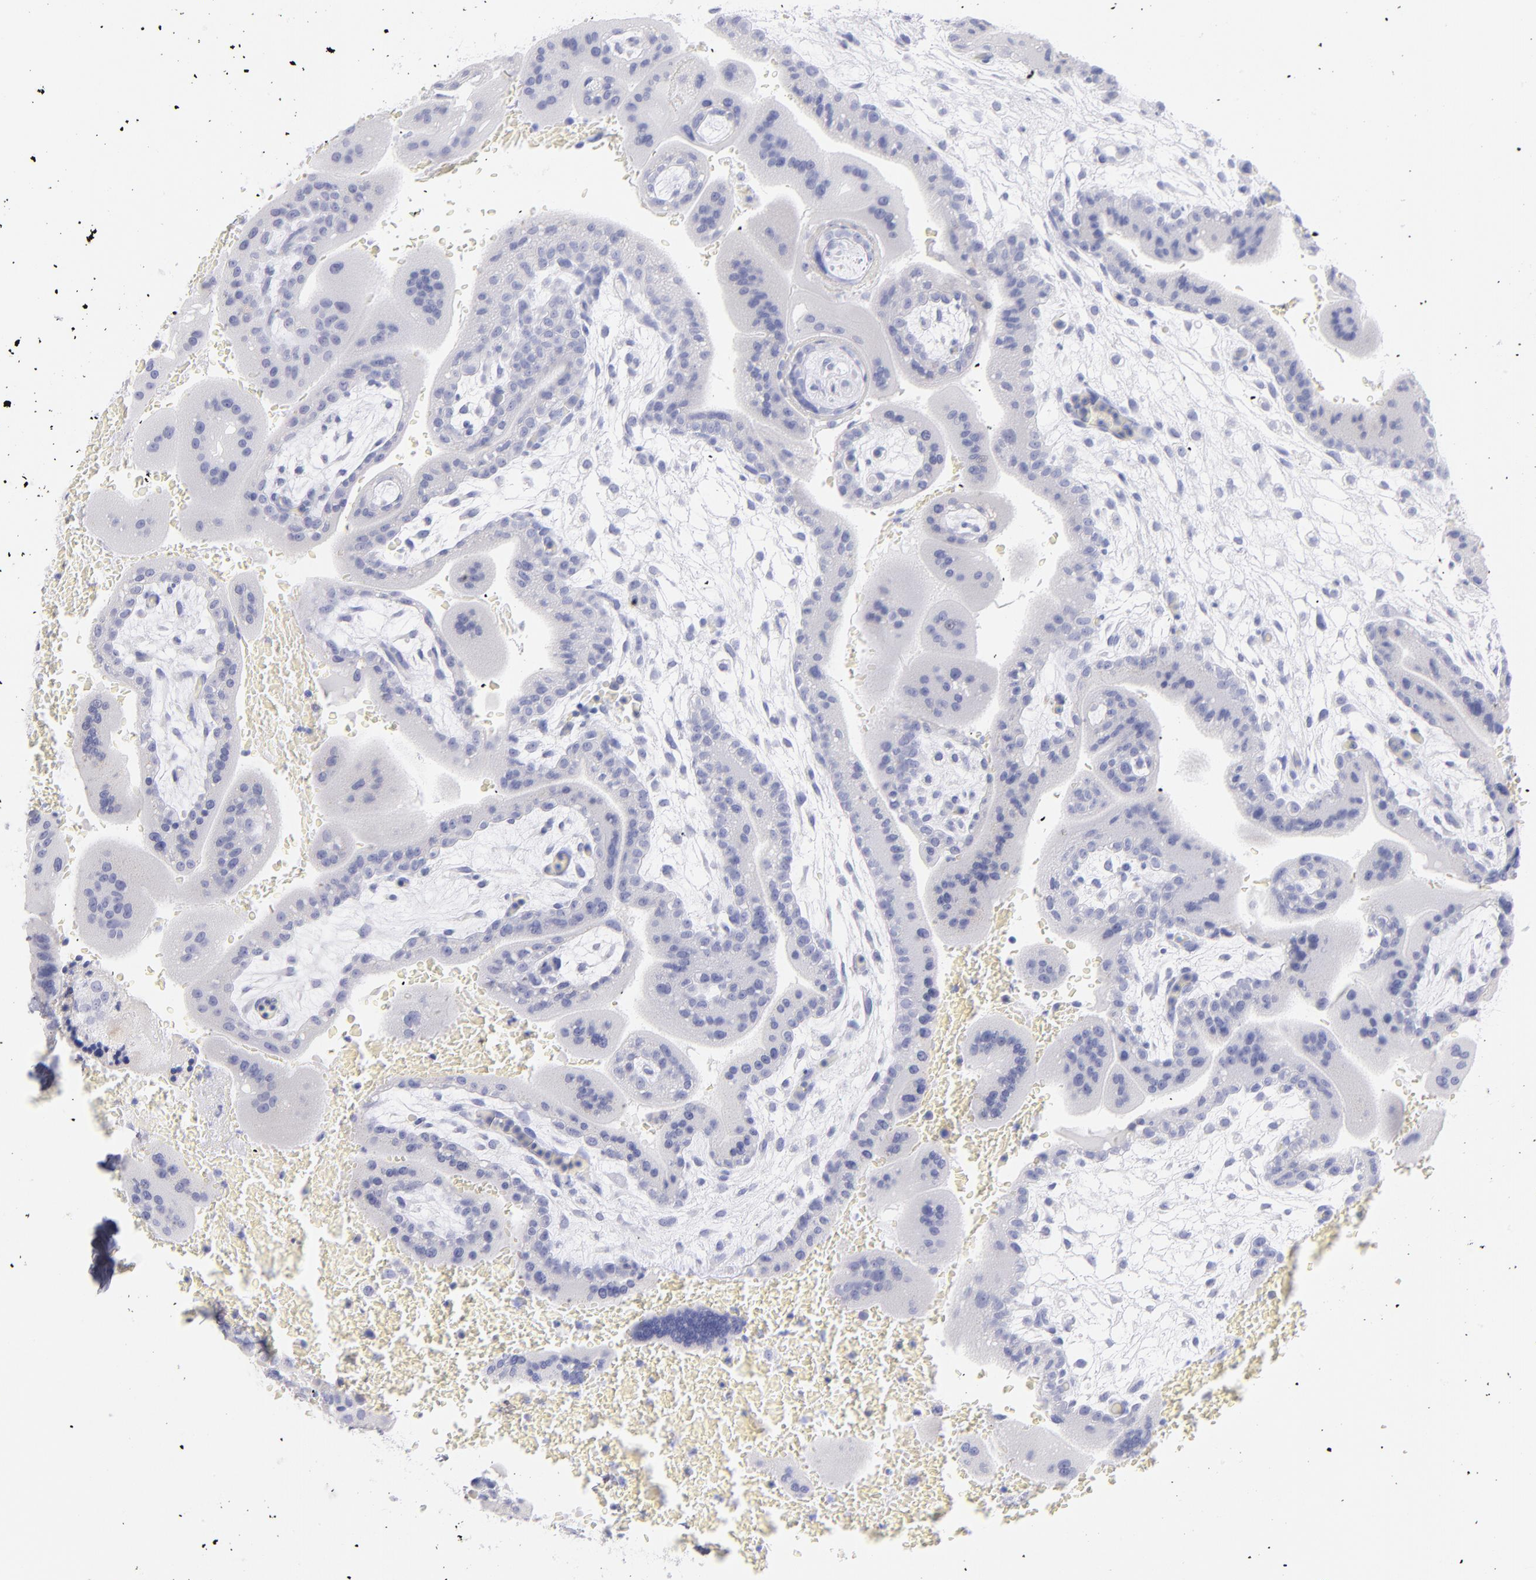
{"staining": {"intensity": "negative", "quantity": "none", "location": "none"}, "tissue": "placenta", "cell_type": "Decidual cells", "image_type": "normal", "snomed": [{"axis": "morphology", "description": "Normal tissue, NOS"}, {"axis": "topography", "description": "Placenta"}], "caption": "Immunohistochemistry of normal human placenta reveals no staining in decidual cells.", "gene": "SCGN", "patient": {"sex": "female", "age": 35}}